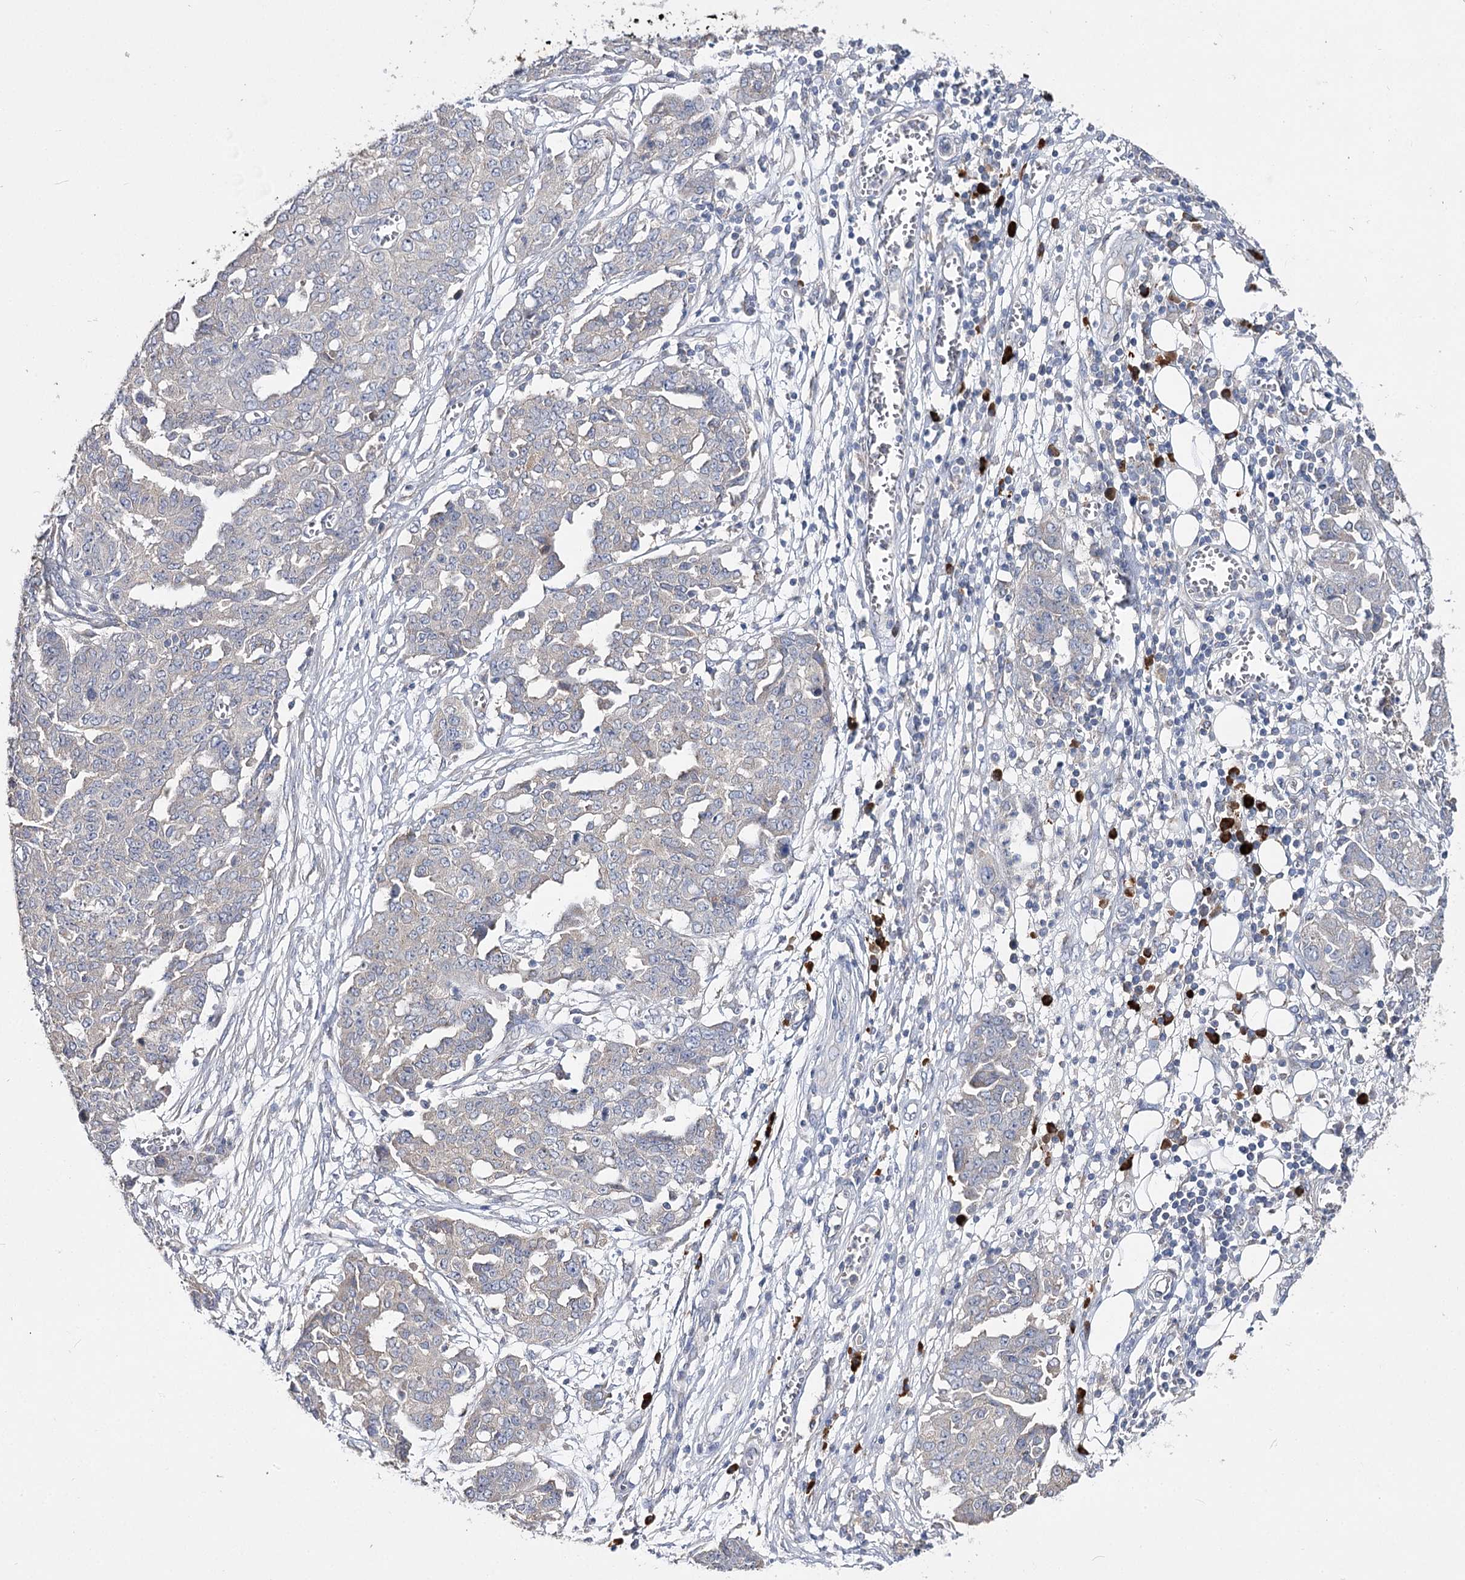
{"staining": {"intensity": "negative", "quantity": "none", "location": "none"}, "tissue": "ovarian cancer", "cell_type": "Tumor cells", "image_type": "cancer", "snomed": [{"axis": "morphology", "description": "Cystadenocarcinoma, serous, NOS"}, {"axis": "topography", "description": "Soft tissue"}, {"axis": "topography", "description": "Ovary"}], "caption": "DAB (3,3'-diaminobenzidine) immunohistochemical staining of ovarian serous cystadenocarcinoma demonstrates no significant staining in tumor cells.", "gene": "IL1RAP", "patient": {"sex": "female", "age": 57}}